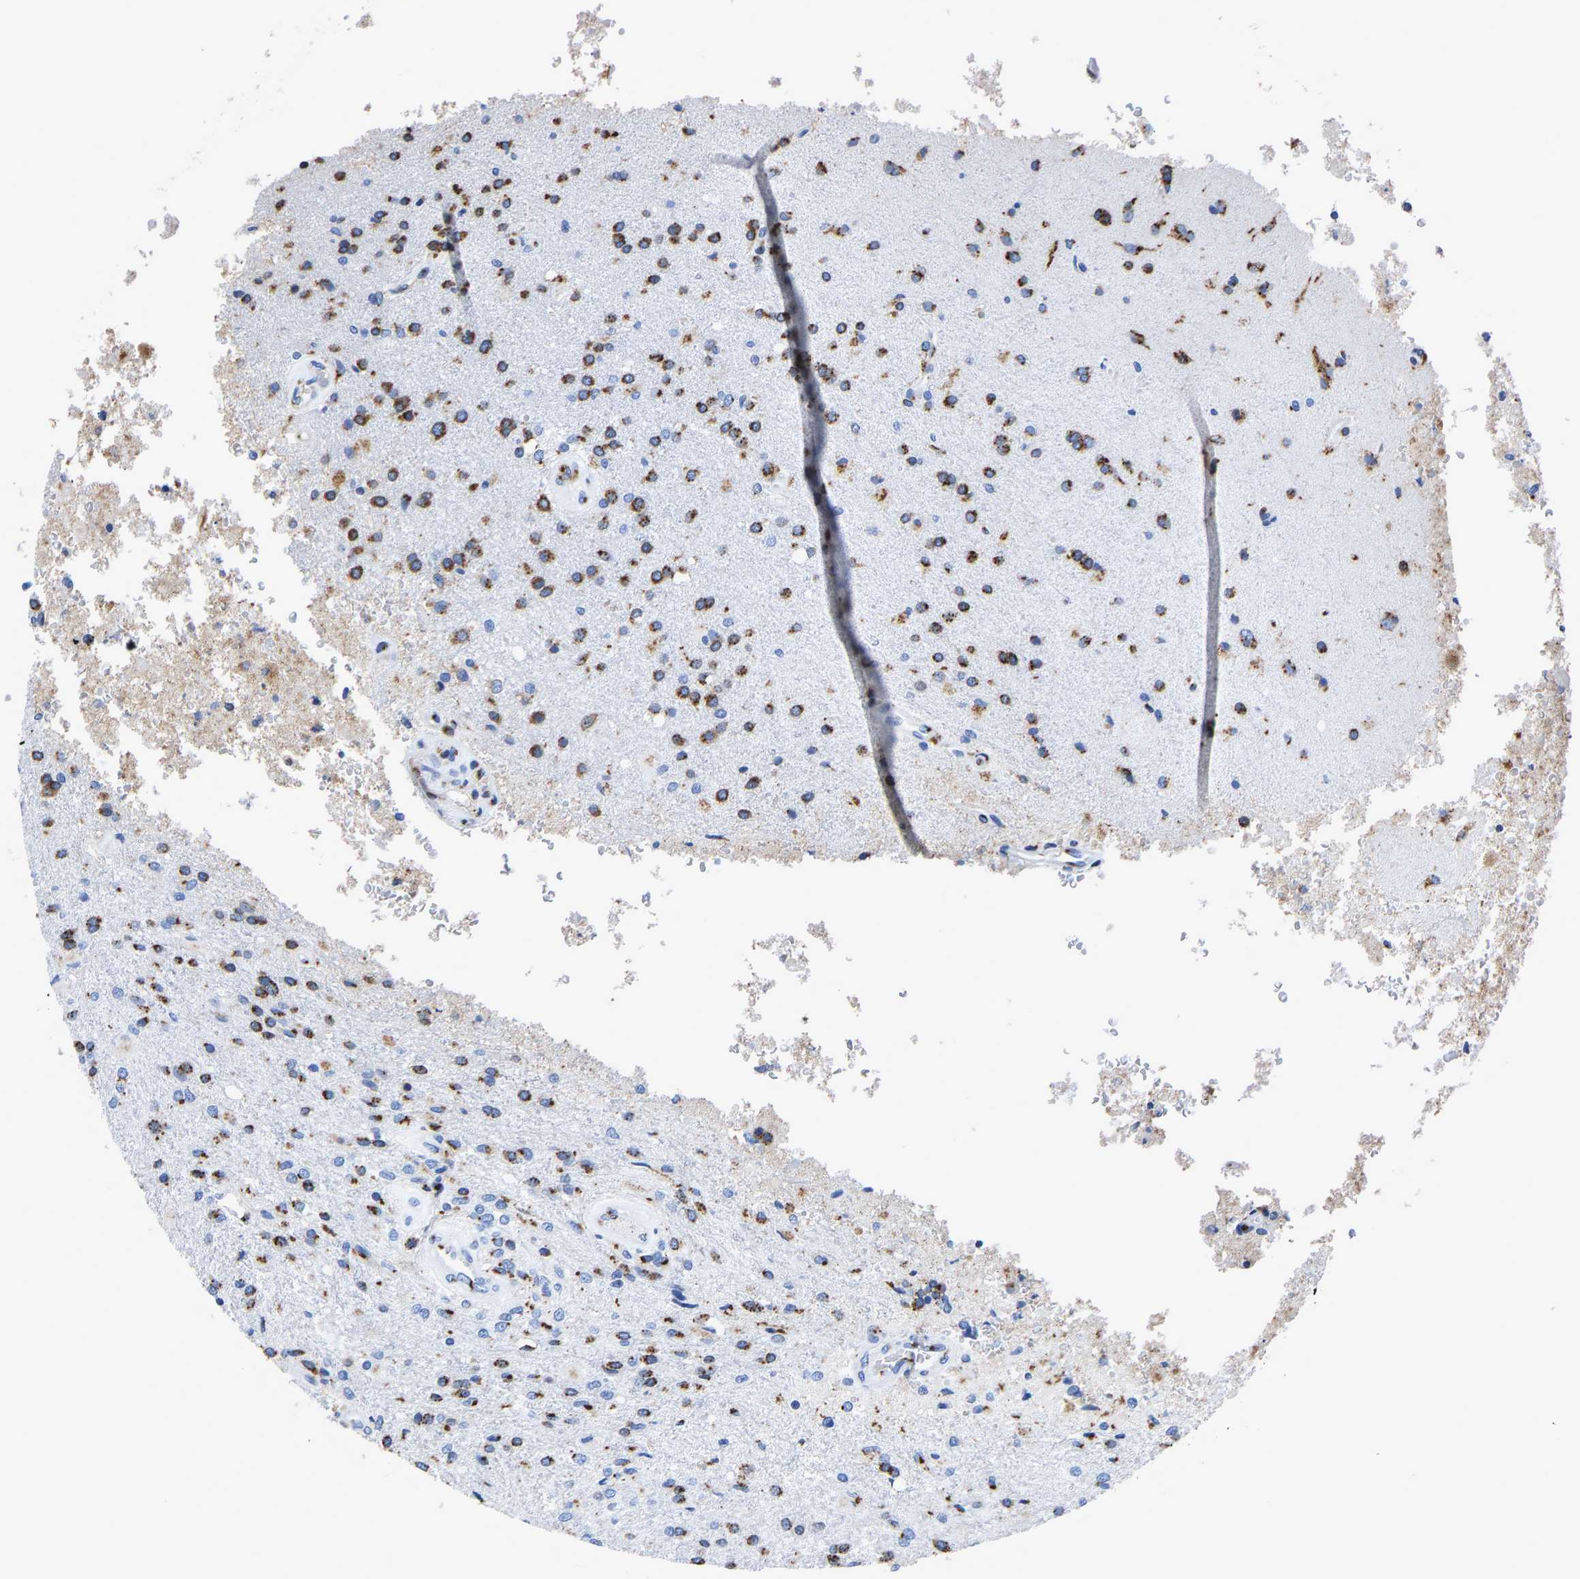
{"staining": {"intensity": "strong", "quantity": ">75%", "location": "cytoplasmic/membranous"}, "tissue": "glioma", "cell_type": "Tumor cells", "image_type": "cancer", "snomed": [{"axis": "morphology", "description": "Normal tissue, NOS"}, {"axis": "morphology", "description": "Glioma, malignant, High grade"}, {"axis": "topography", "description": "Cerebral cortex"}], "caption": "Protein staining by IHC exhibits strong cytoplasmic/membranous positivity in about >75% of tumor cells in glioma.", "gene": "TMEM87A", "patient": {"sex": "male", "age": 77}}